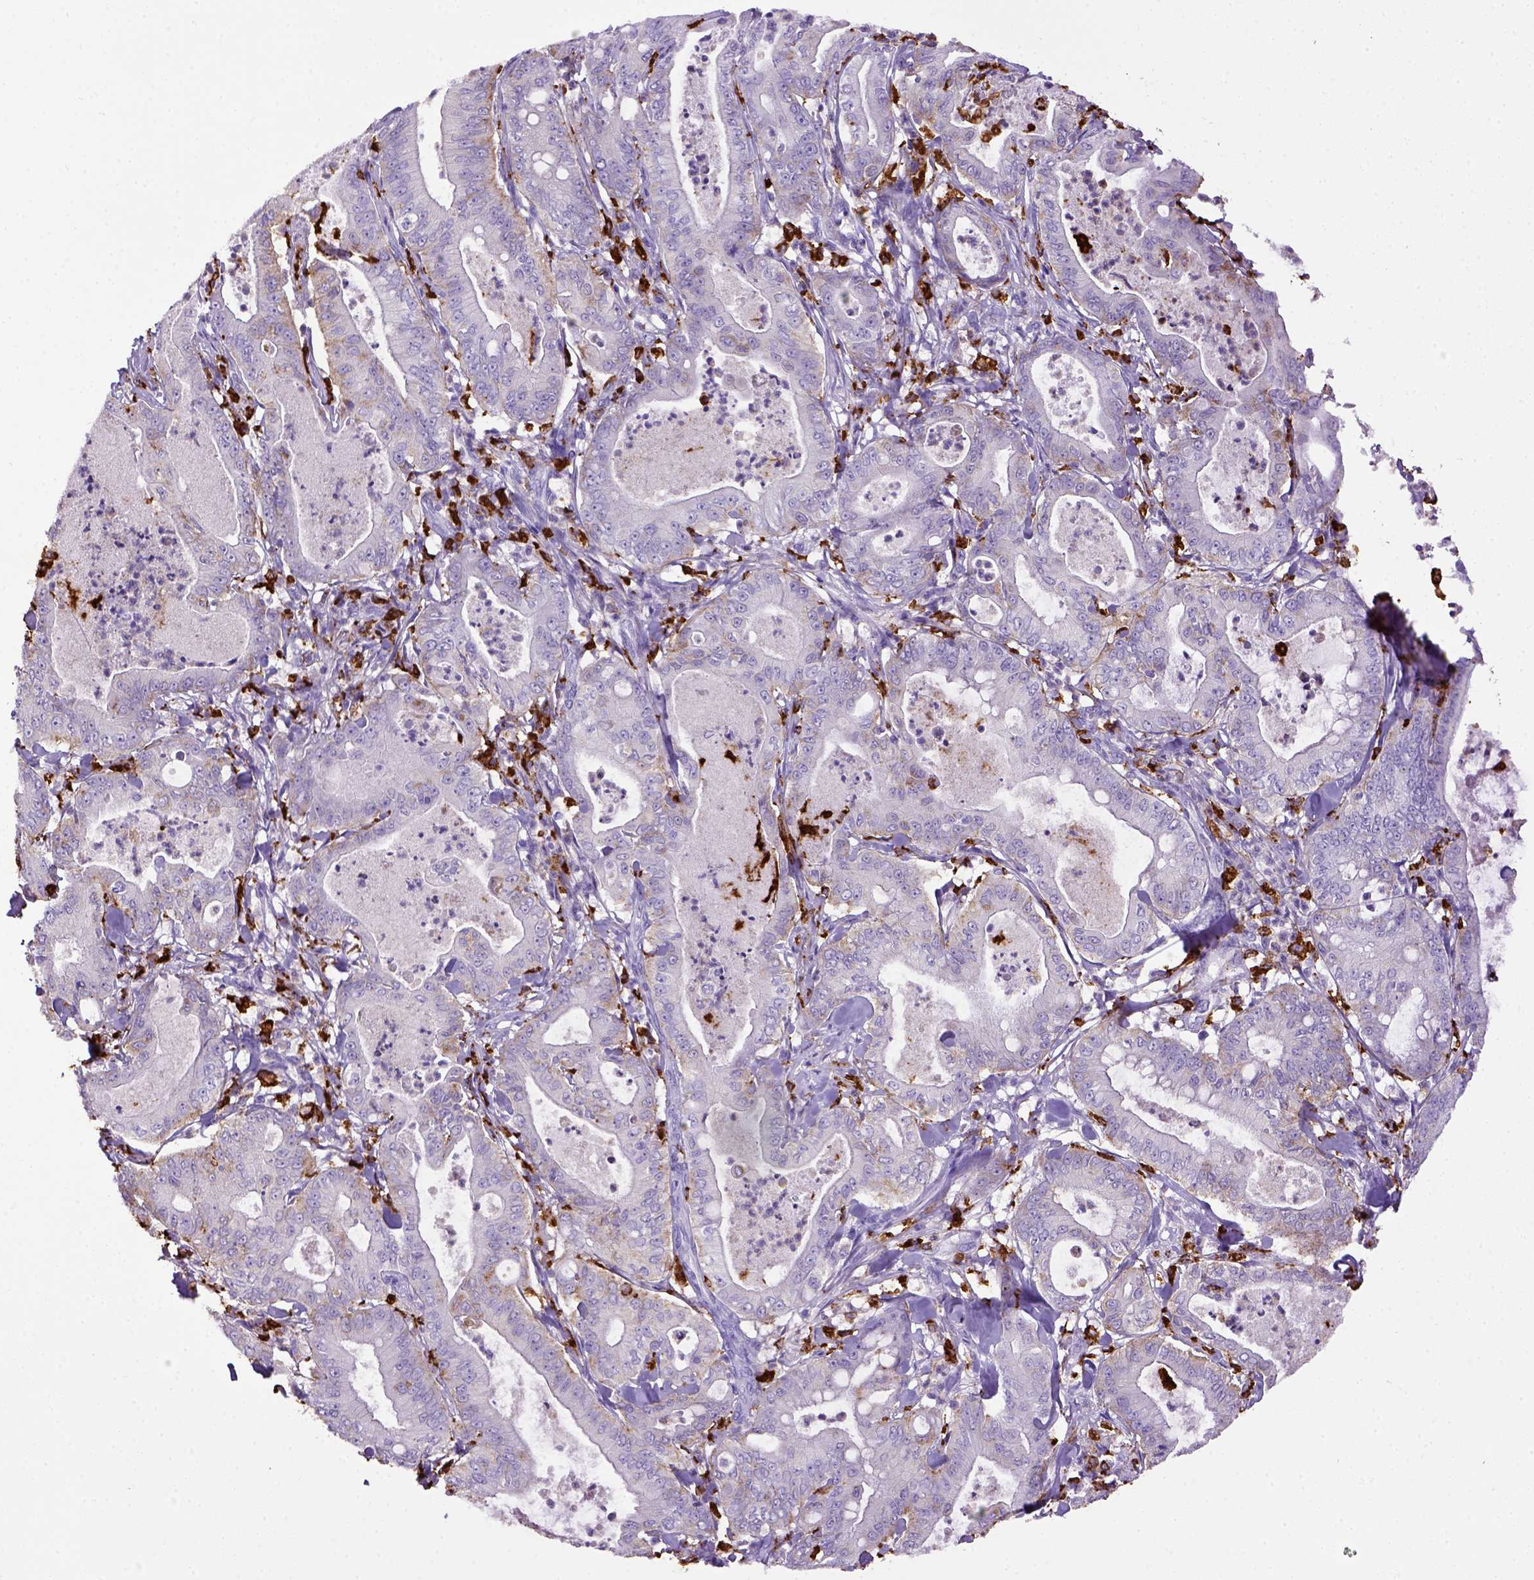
{"staining": {"intensity": "negative", "quantity": "none", "location": "none"}, "tissue": "pancreatic cancer", "cell_type": "Tumor cells", "image_type": "cancer", "snomed": [{"axis": "morphology", "description": "Adenocarcinoma, NOS"}, {"axis": "topography", "description": "Pancreas"}], "caption": "Protein analysis of pancreatic adenocarcinoma shows no significant expression in tumor cells.", "gene": "CD68", "patient": {"sex": "male", "age": 71}}